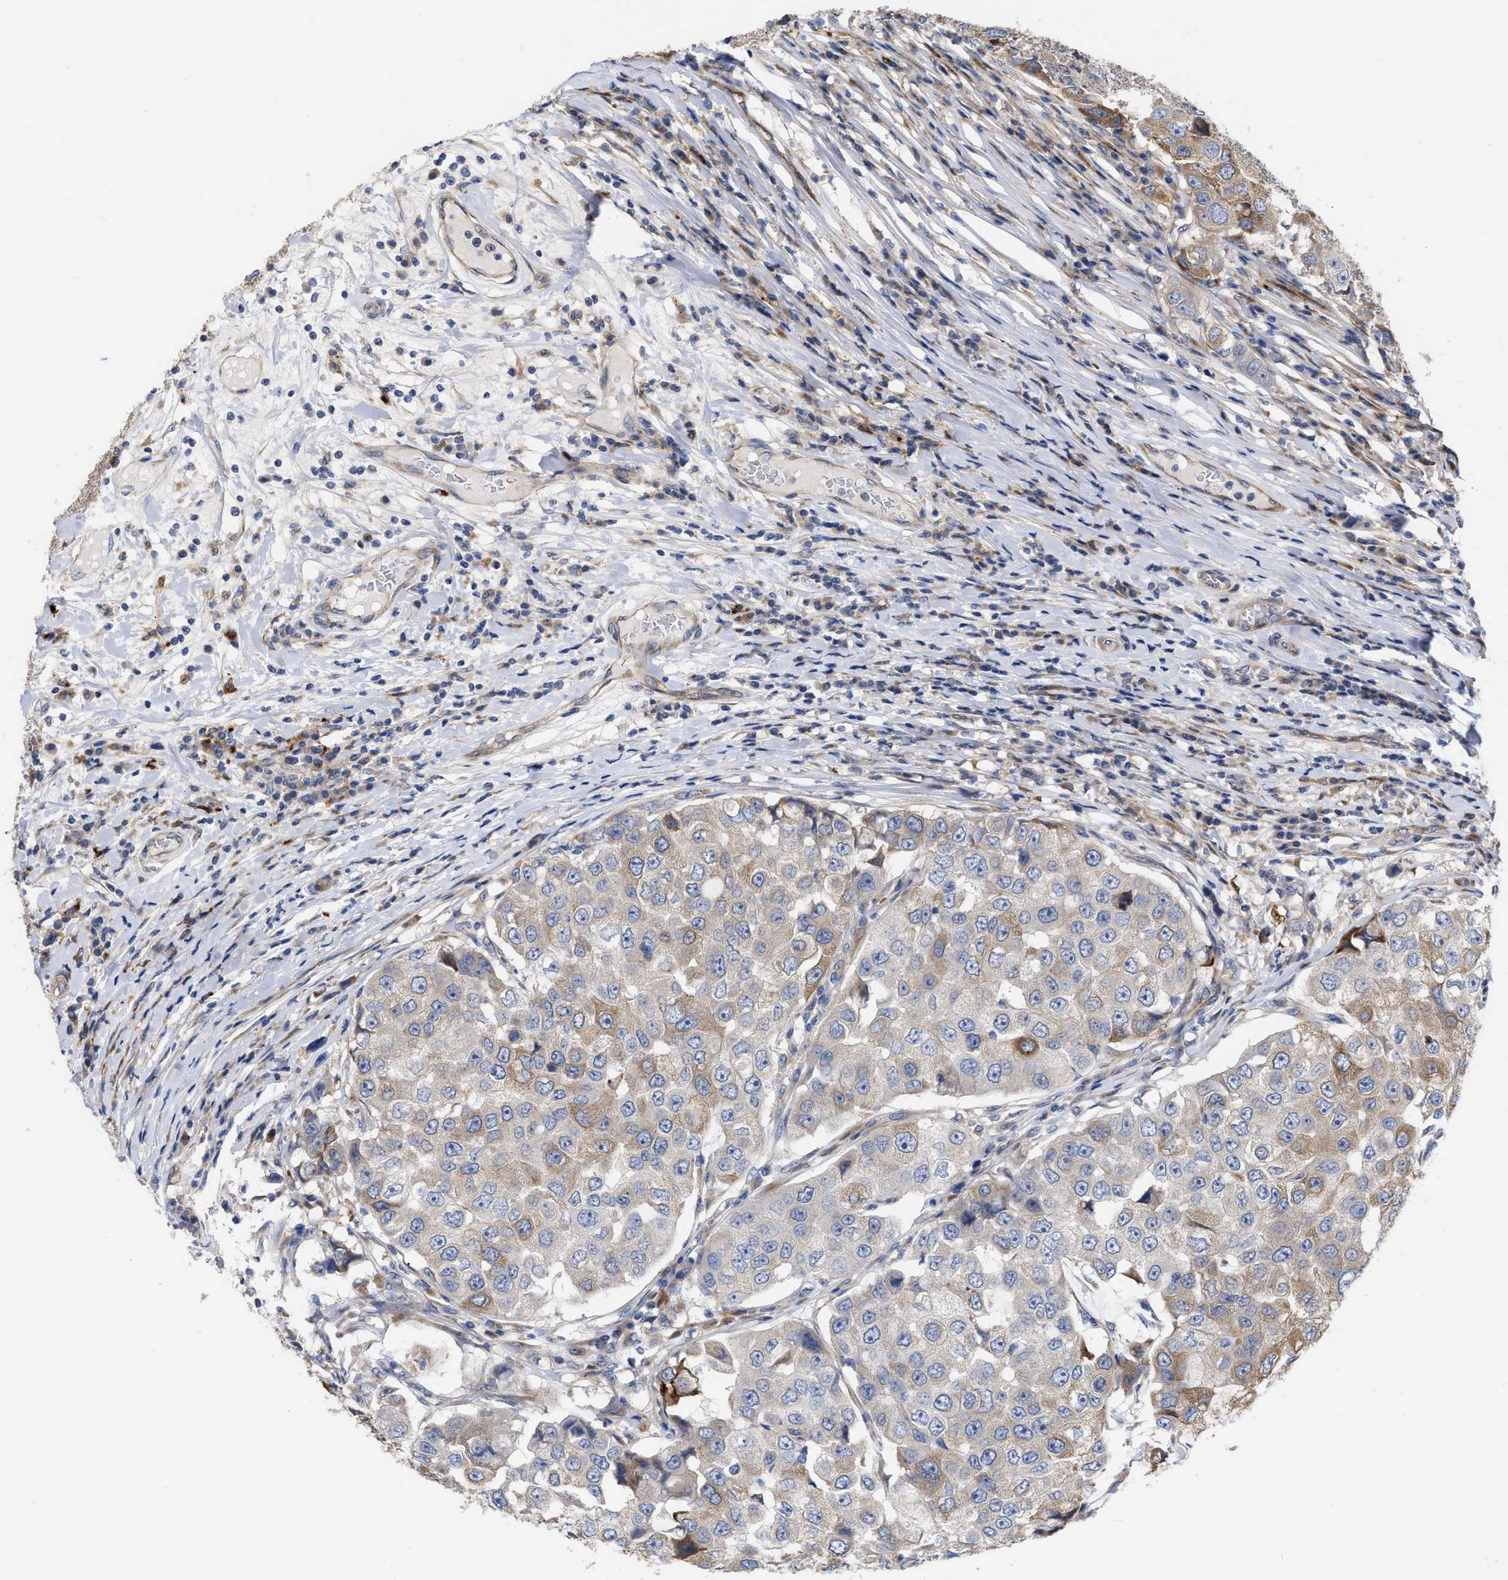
{"staining": {"intensity": "moderate", "quantity": "<25%", "location": "cytoplasmic/membranous"}, "tissue": "breast cancer", "cell_type": "Tumor cells", "image_type": "cancer", "snomed": [{"axis": "morphology", "description": "Duct carcinoma"}, {"axis": "topography", "description": "Breast"}], "caption": "Protein staining reveals moderate cytoplasmic/membranous staining in about <25% of tumor cells in breast infiltrating ductal carcinoma.", "gene": "MLST8", "patient": {"sex": "female", "age": 27}}